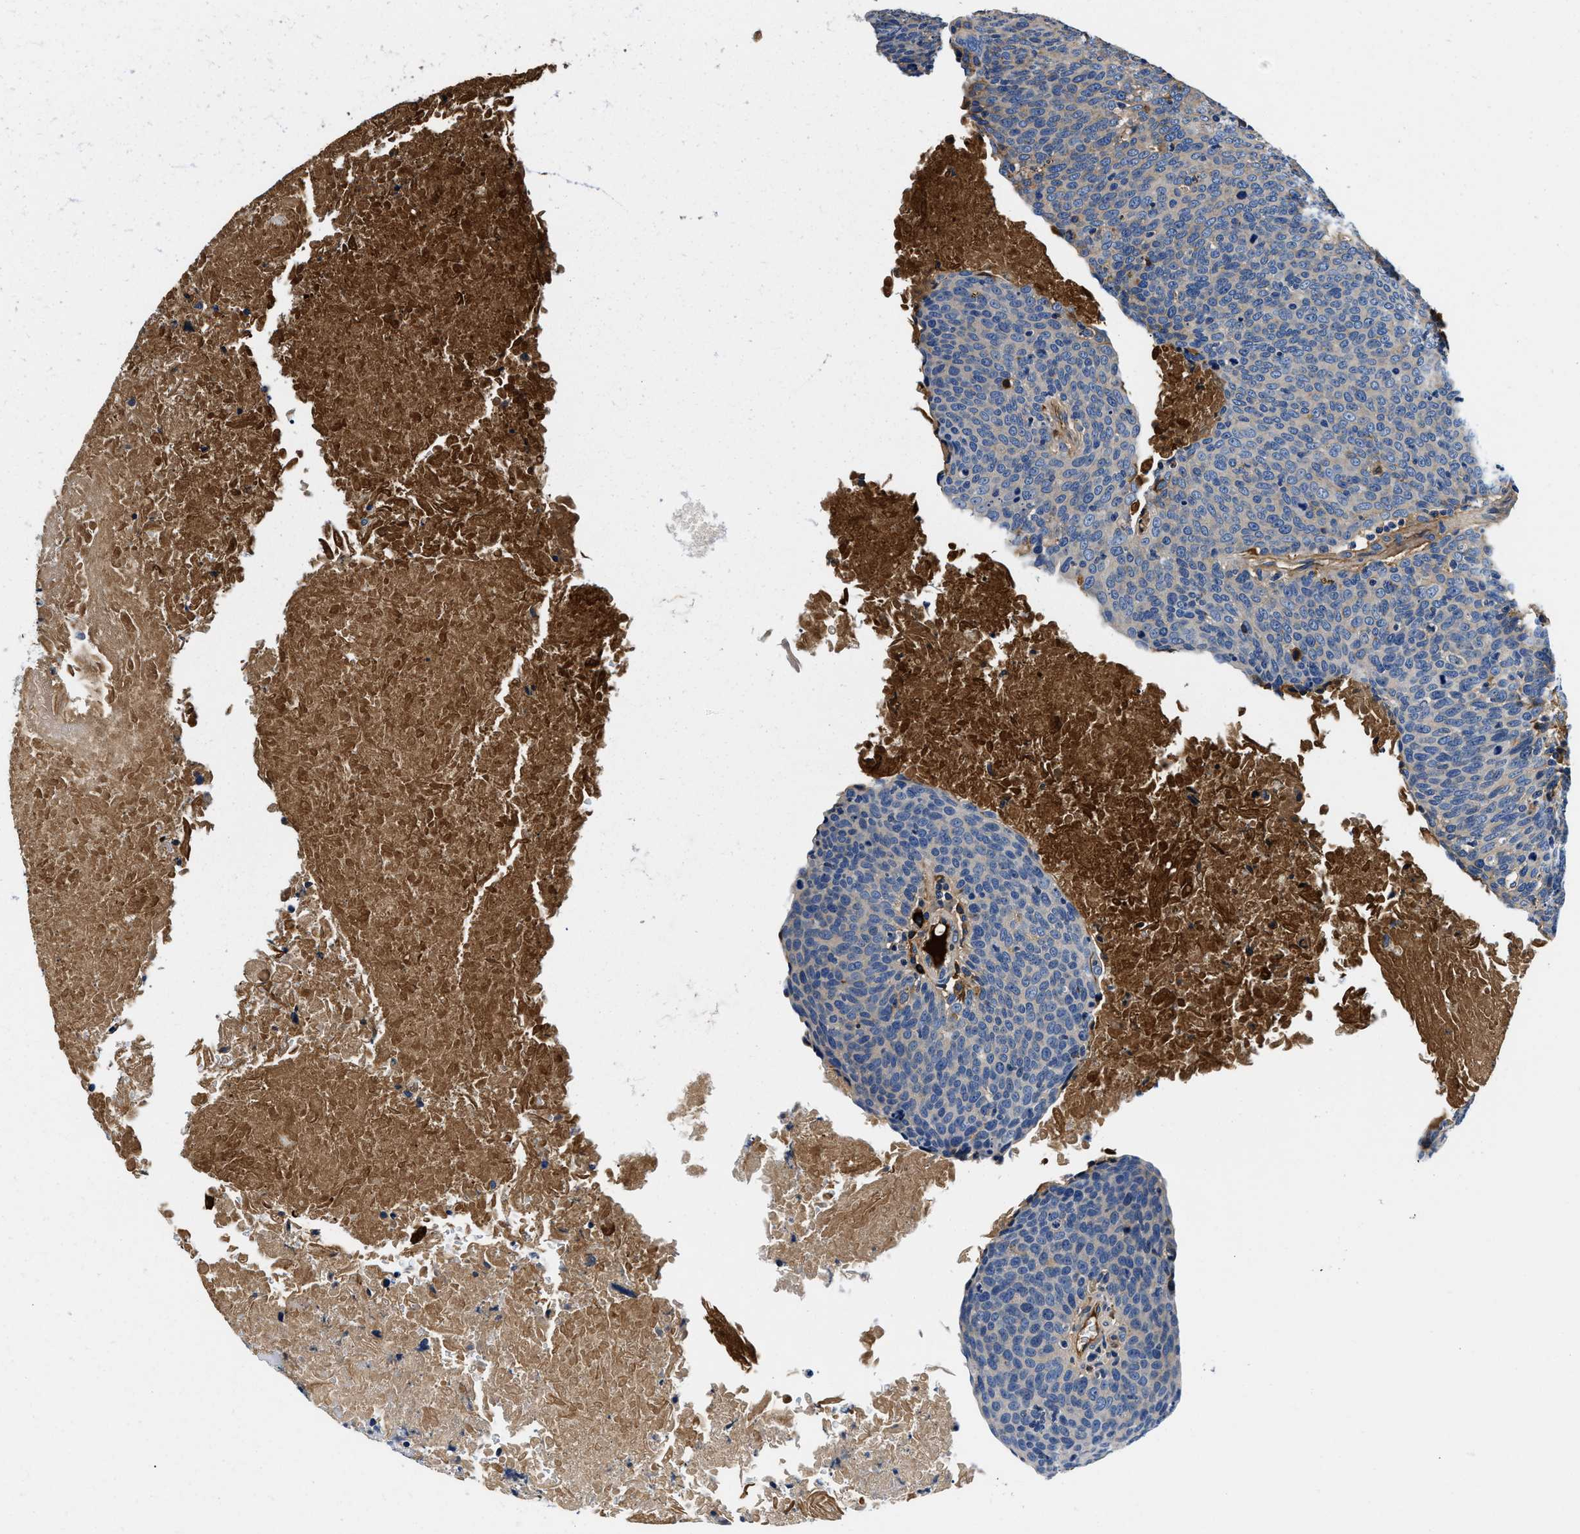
{"staining": {"intensity": "negative", "quantity": "none", "location": "none"}, "tissue": "head and neck cancer", "cell_type": "Tumor cells", "image_type": "cancer", "snomed": [{"axis": "morphology", "description": "Squamous cell carcinoma, NOS"}, {"axis": "morphology", "description": "Squamous cell carcinoma, metastatic, NOS"}, {"axis": "topography", "description": "Lymph node"}, {"axis": "topography", "description": "Head-Neck"}], "caption": "High power microscopy image of an immunohistochemistry photomicrograph of head and neck cancer, revealing no significant expression in tumor cells.", "gene": "ZFAND3", "patient": {"sex": "male", "age": 62}}